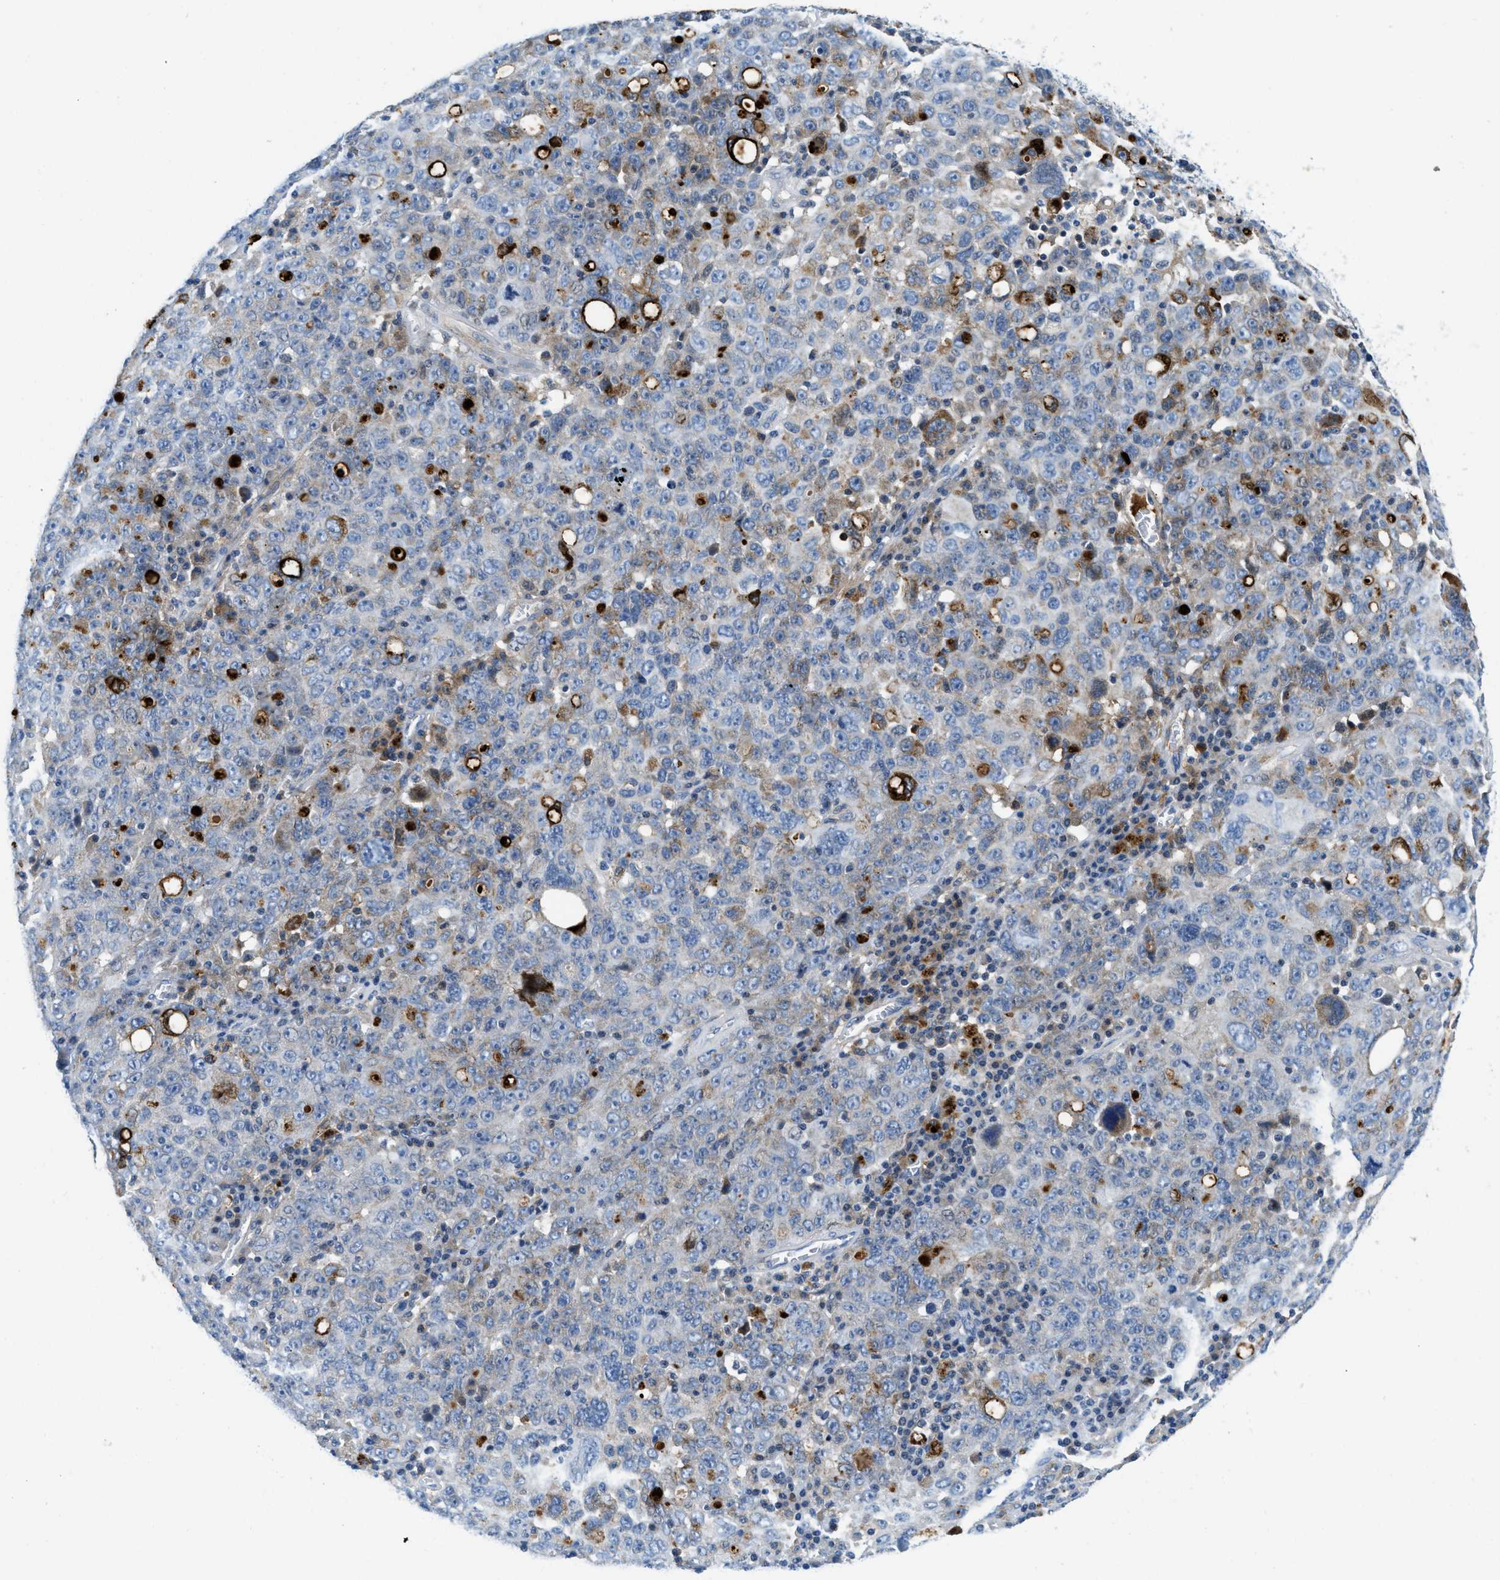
{"staining": {"intensity": "moderate", "quantity": "<25%", "location": "cytoplasmic/membranous"}, "tissue": "ovarian cancer", "cell_type": "Tumor cells", "image_type": "cancer", "snomed": [{"axis": "morphology", "description": "Carcinoma, endometroid"}, {"axis": "topography", "description": "Ovary"}], "caption": "Moderate cytoplasmic/membranous positivity for a protein is seen in about <25% of tumor cells of endometroid carcinoma (ovarian) using immunohistochemistry (IHC).", "gene": "CFB", "patient": {"sex": "female", "age": 62}}